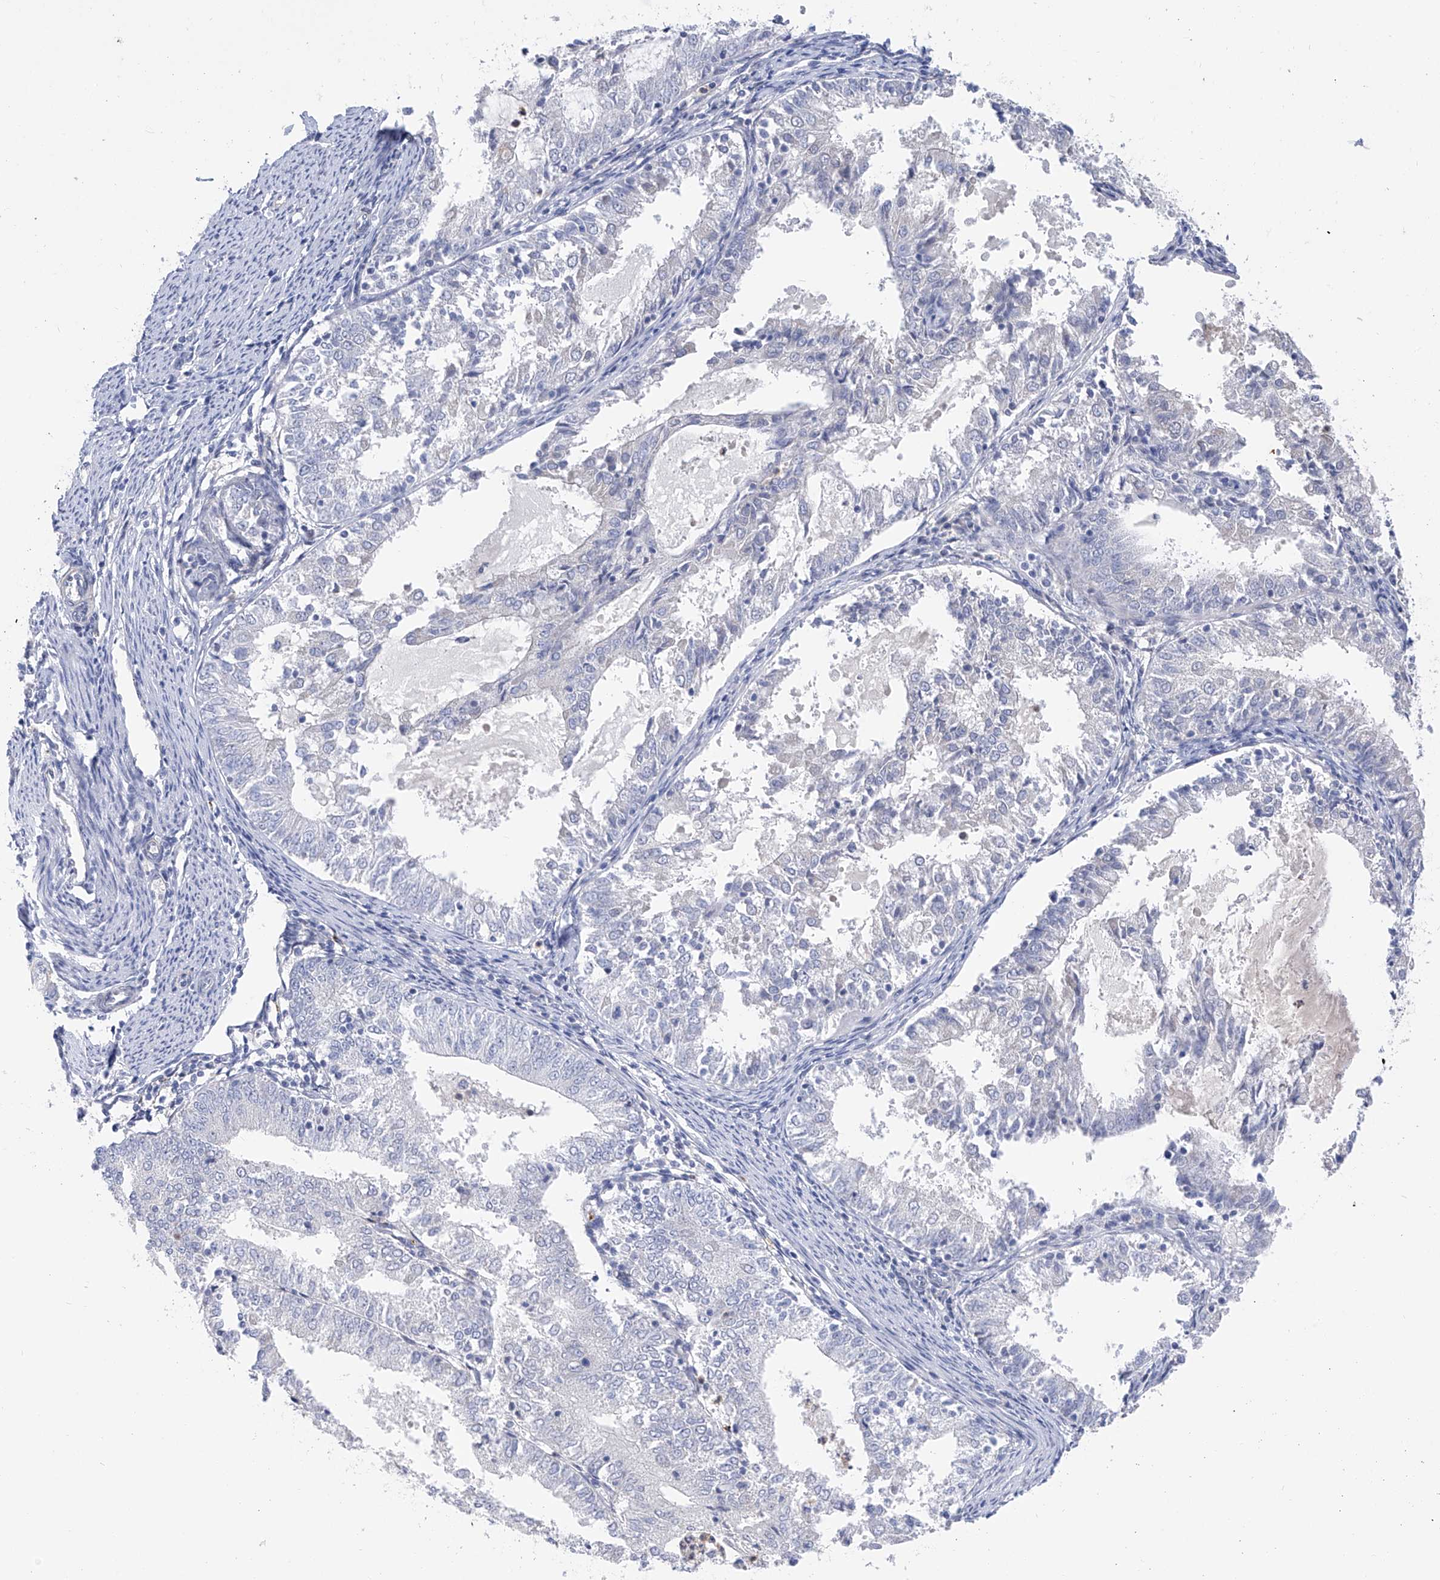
{"staining": {"intensity": "negative", "quantity": "none", "location": "none"}, "tissue": "endometrial cancer", "cell_type": "Tumor cells", "image_type": "cancer", "snomed": [{"axis": "morphology", "description": "Adenocarcinoma, NOS"}, {"axis": "topography", "description": "Endometrium"}], "caption": "Image shows no significant protein positivity in tumor cells of endometrial cancer (adenocarcinoma).", "gene": "PHF20", "patient": {"sex": "female", "age": 57}}